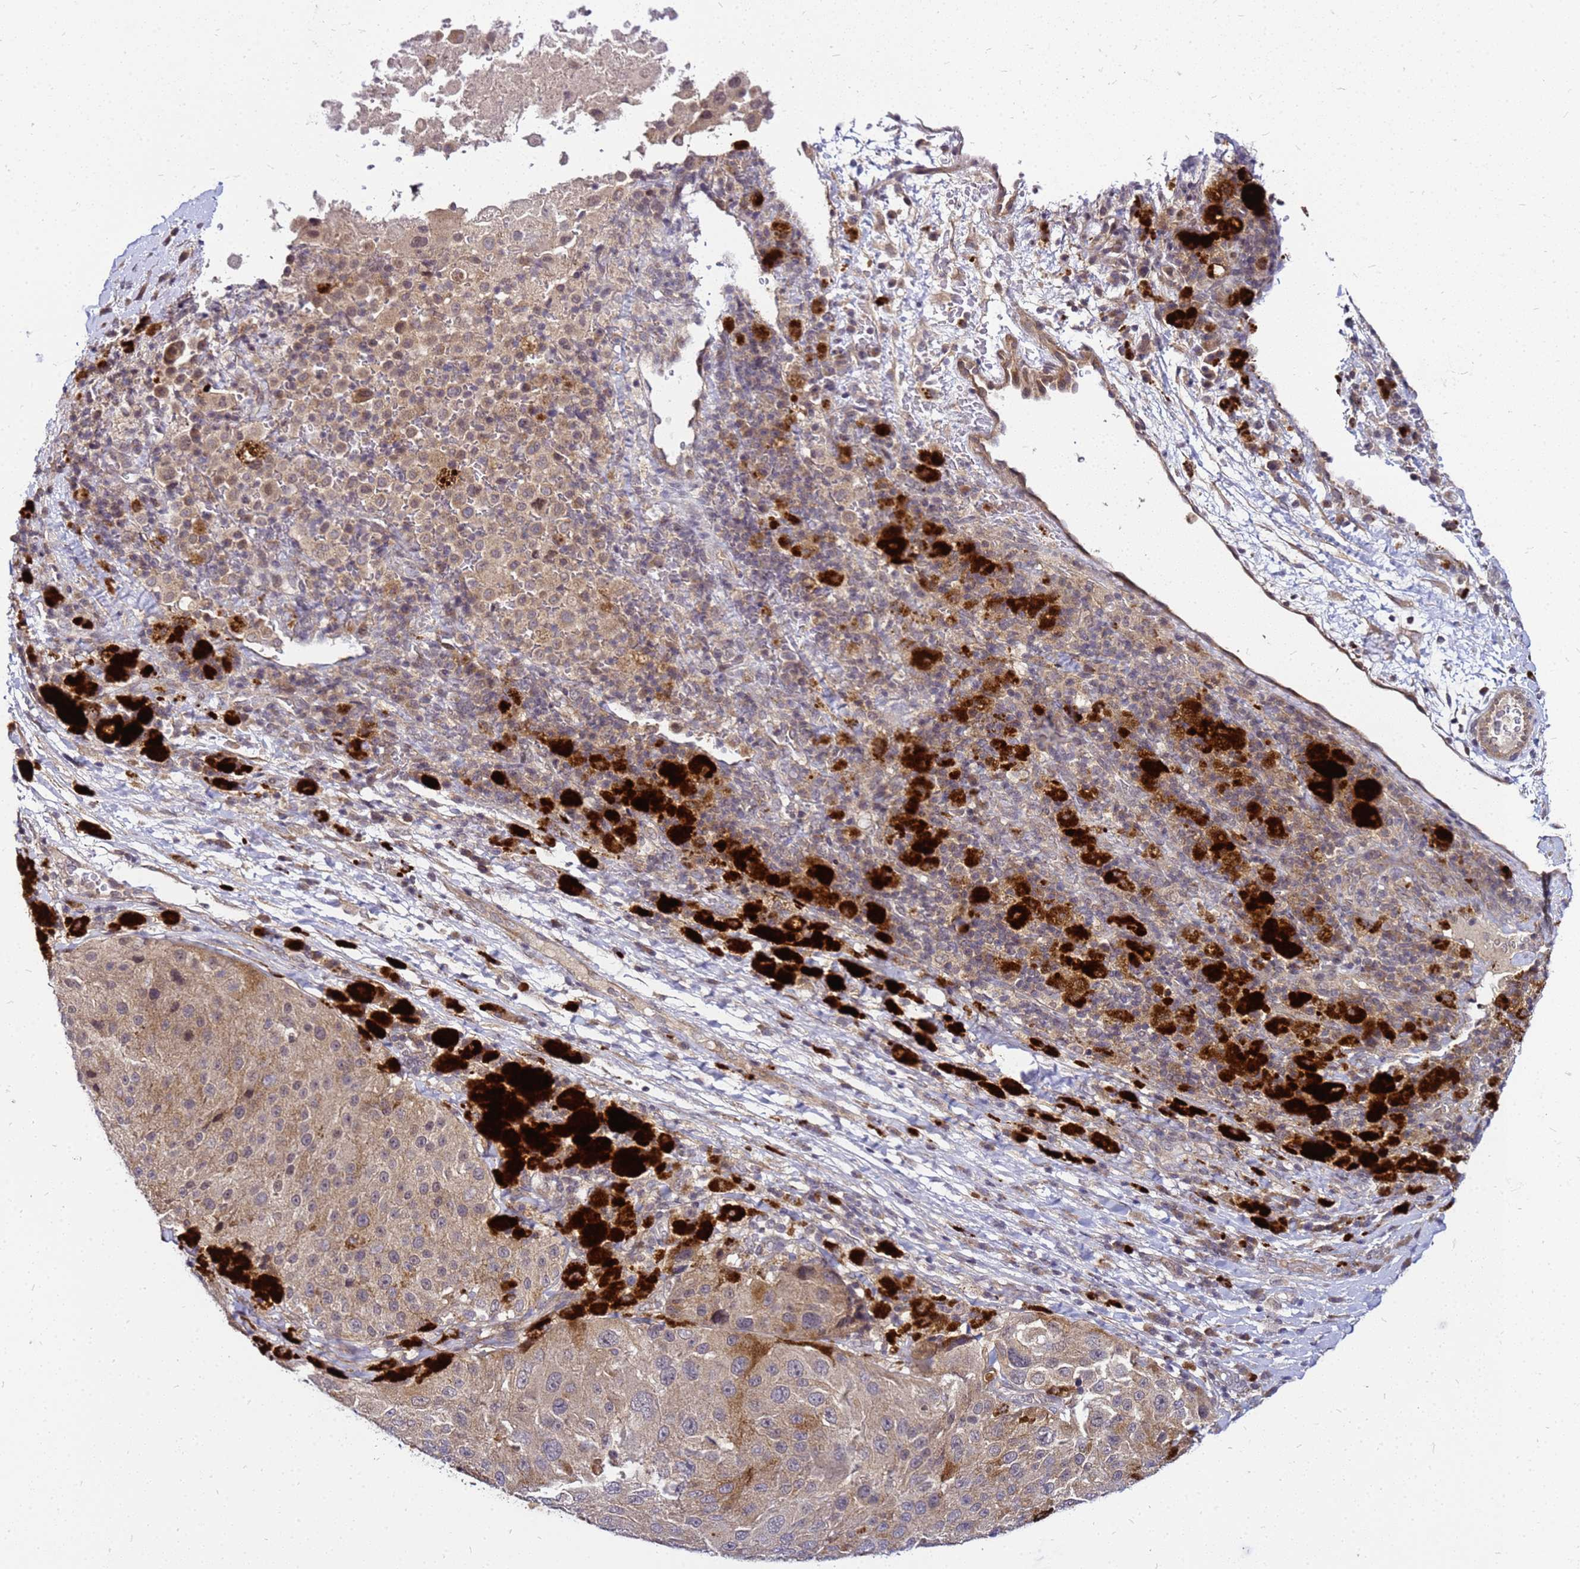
{"staining": {"intensity": "weak", "quantity": ">75%", "location": "cytoplasmic/membranous"}, "tissue": "melanoma", "cell_type": "Tumor cells", "image_type": "cancer", "snomed": [{"axis": "morphology", "description": "Malignant melanoma, Metastatic site"}, {"axis": "topography", "description": "Lymph node"}], "caption": "Protein expression analysis of melanoma demonstrates weak cytoplasmic/membranous positivity in approximately >75% of tumor cells.", "gene": "SAT1", "patient": {"sex": "male", "age": 62}}